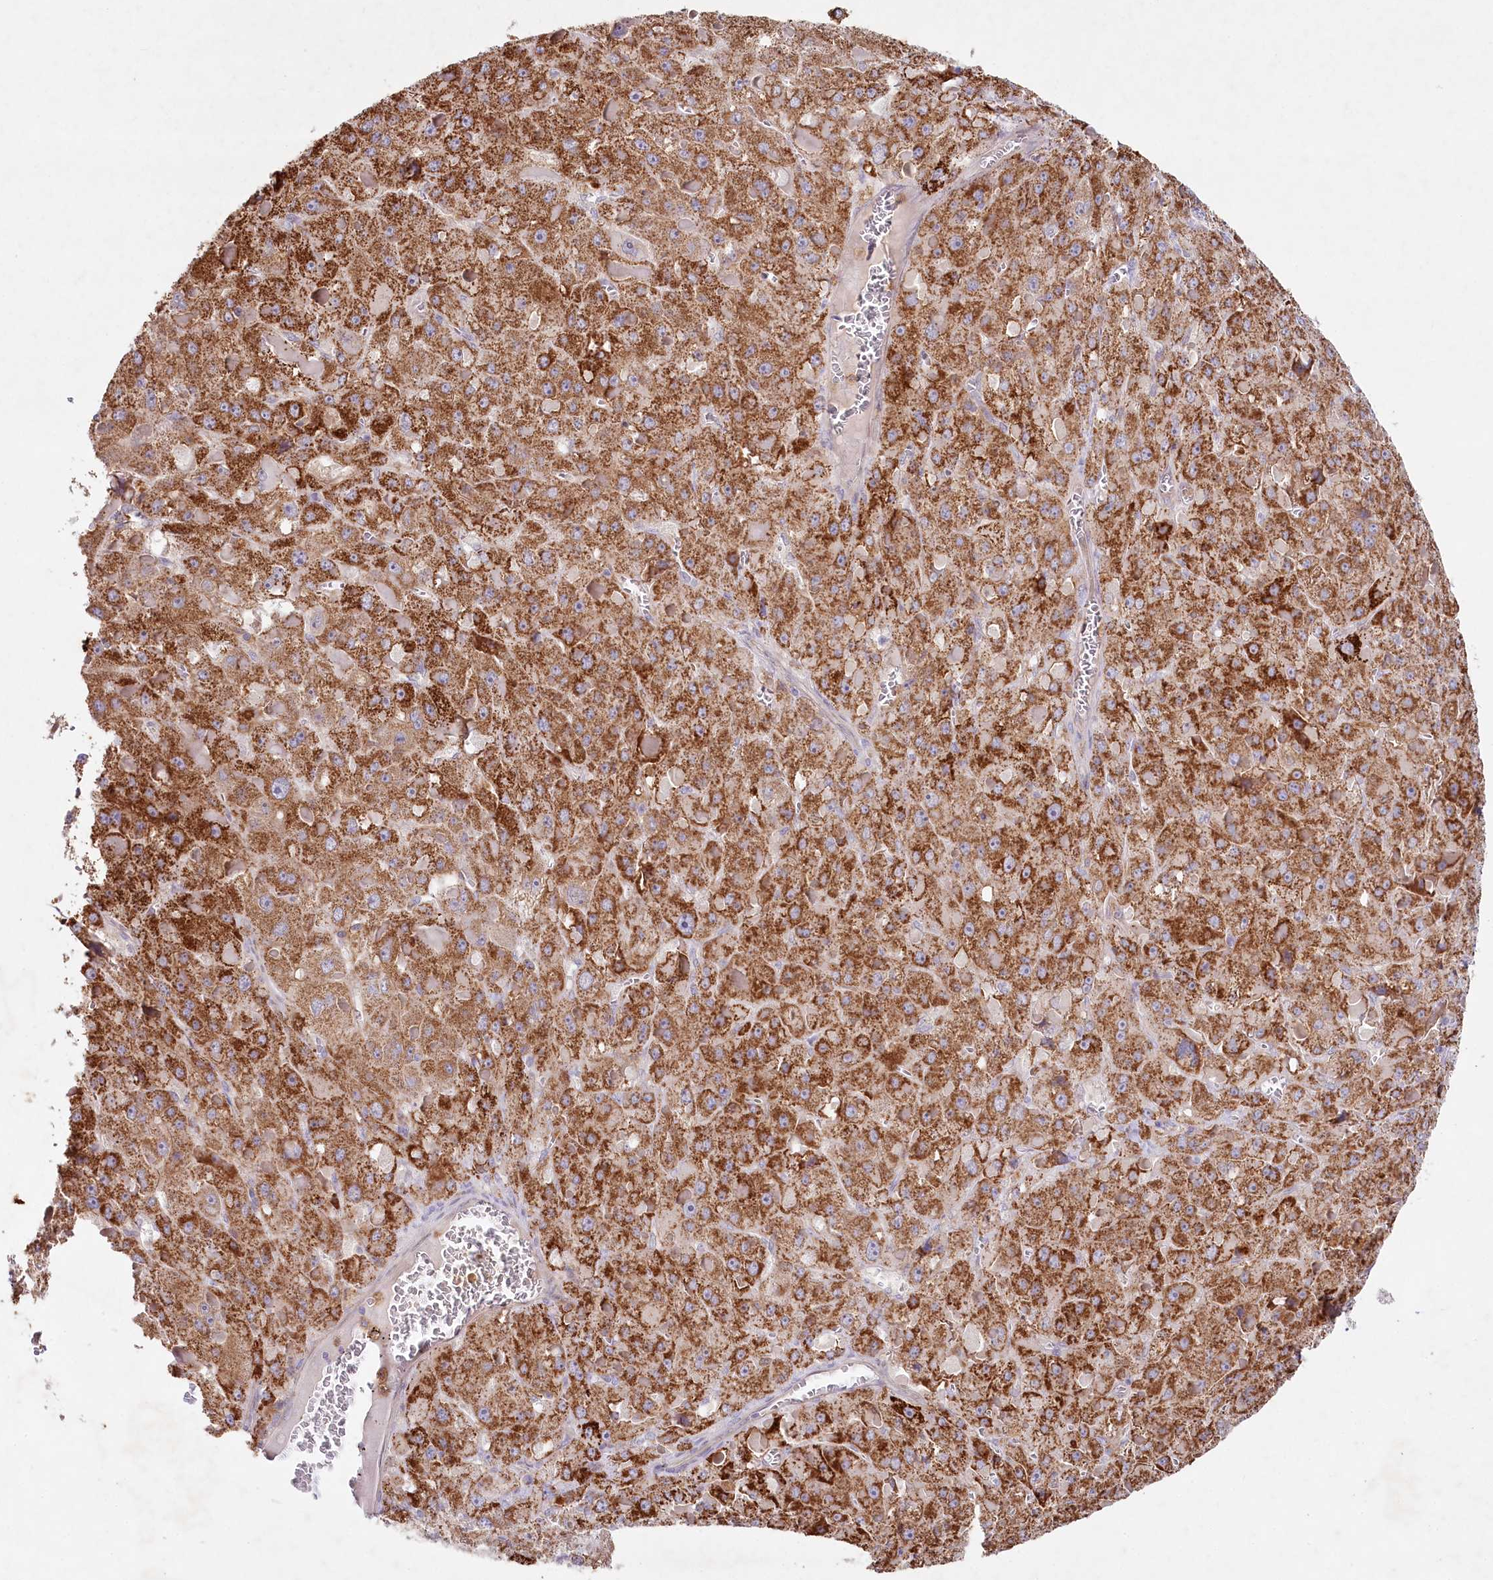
{"staining": {"intensity": "moderate", "quantity": ">75%", "location": "cytoplasmic/membranous"}, "tissue": "liver cancer", "cell_type": "Tumor cells", "image_type": "cancer", "snomed": [{"axis": "morphology", "description": "Carcinoma, Hepatocellular, NOS"}, {"axis": "topography", "description": "Liver"}], "caption": "Tumor cells display medium levels of moderate cytoplasmic/membranous expression in about >75% of cells in liver hepatocellular carcinoma. (DAB IHC, brown staining for protein, blue staining for nuclei).", "gene": "ALDH3B1", "patient": {"sex": "female", "age": 73}}